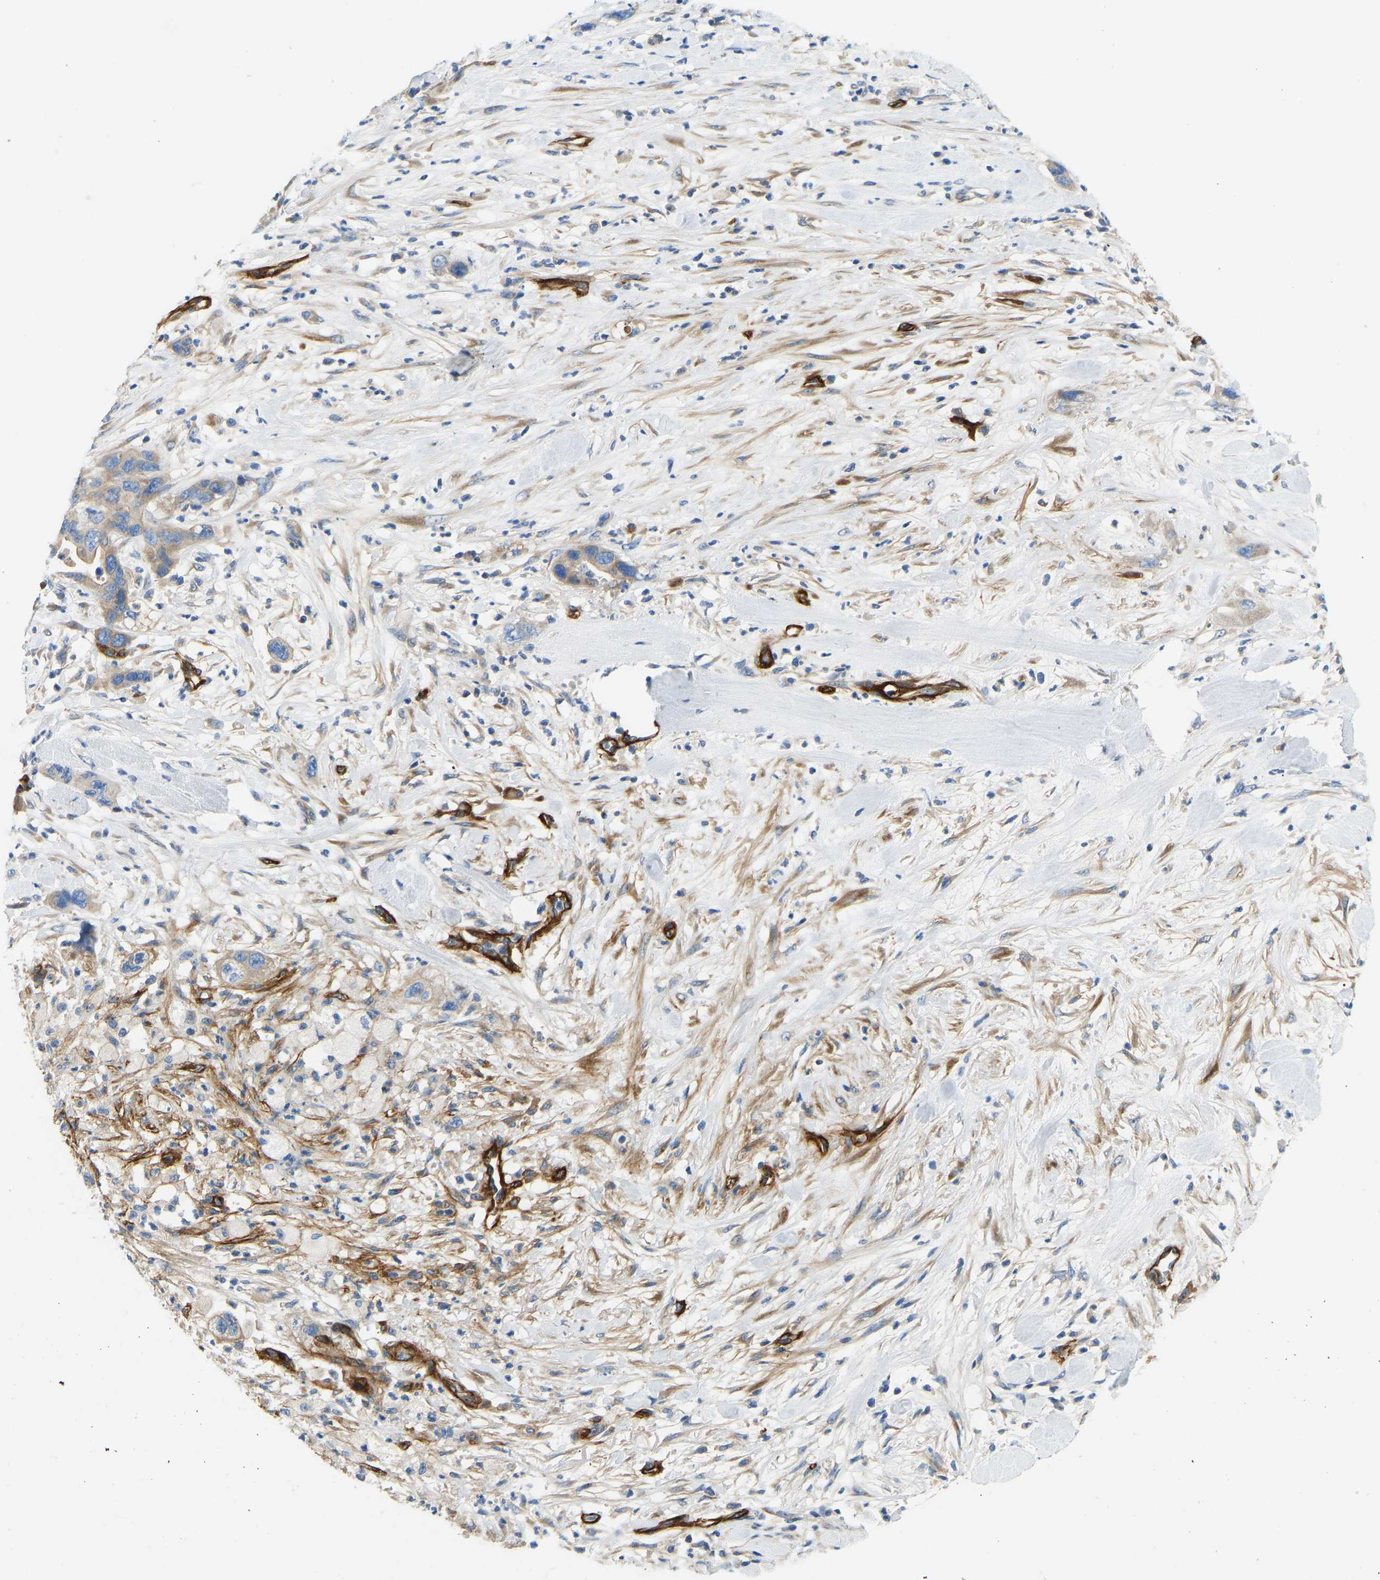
{"staining": {"intensity": "weak", "quantity": ">75%", "location": "cytoplasmic/membranous"}, "tissue": "pancreatic cancer", "cell_type": "Tumor cells", "image_type": "cancer", "snomed": [{"axis": "morphology", "description": "Adenocarcinoma, NOS"}, {"axis": "topography", "description": "Pancreas"}], "caption": "Tumor cells show weak cytoplasmic/membranous staining in about >75% of cells in pancreatic cancer.", "gene": "COL15A1", "patient": {"sex": "female", "age": 71}}